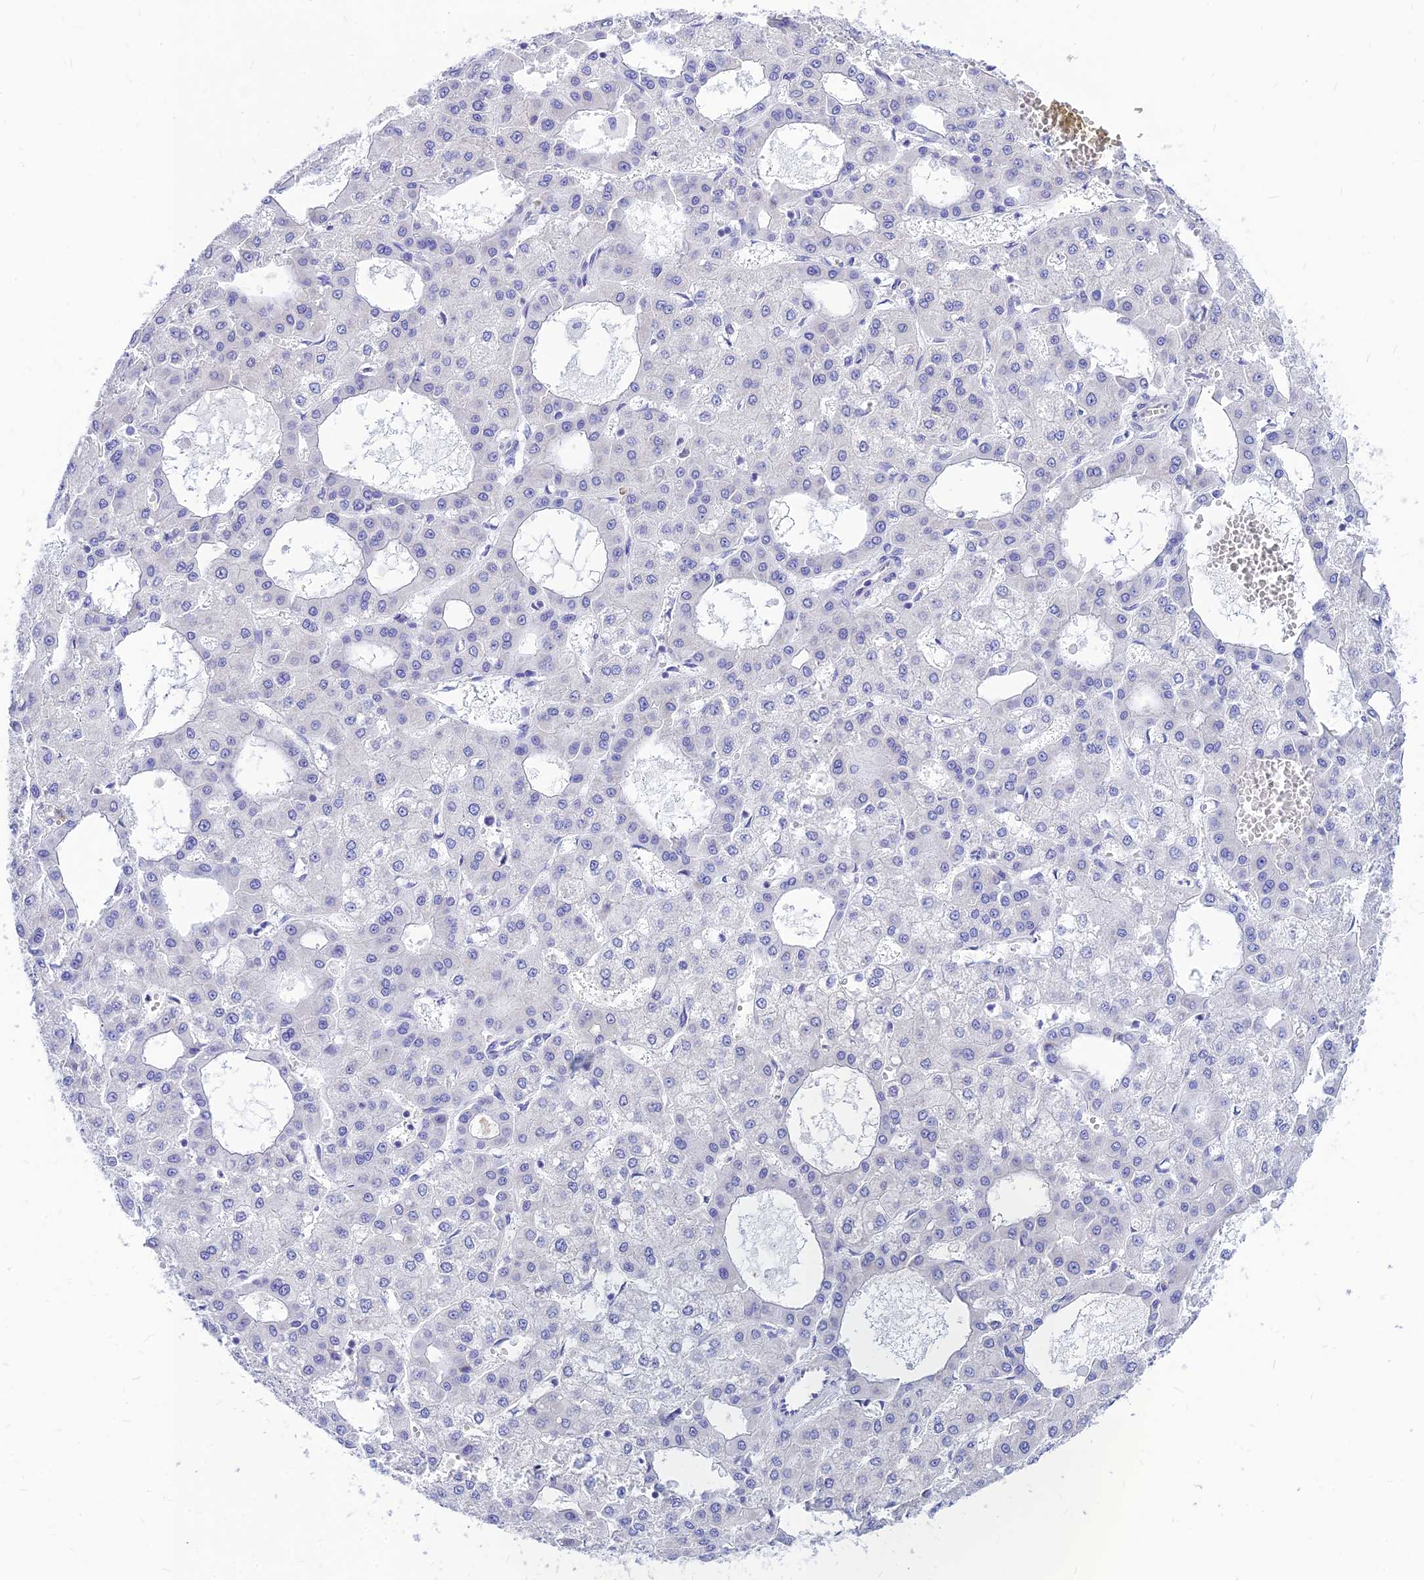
{"staining": {"intensity": "negative", "quantity": "none", "location": "none"}, "tissue": "liver cancer", "cell_type": "Tumor cells", "image_type": "cancer", "snomed": [{"axis": "morphology", "description": "Carcinoma, Hepatocellular, NOS"}, {"axis": "topography", "description": "Liver"}], "caption": "There is no significant positivity in tumor cells of hepatocellular carcinoma (liver).", "gene": "CNOT6", "patient": {"sex": "male", "age": 47}}